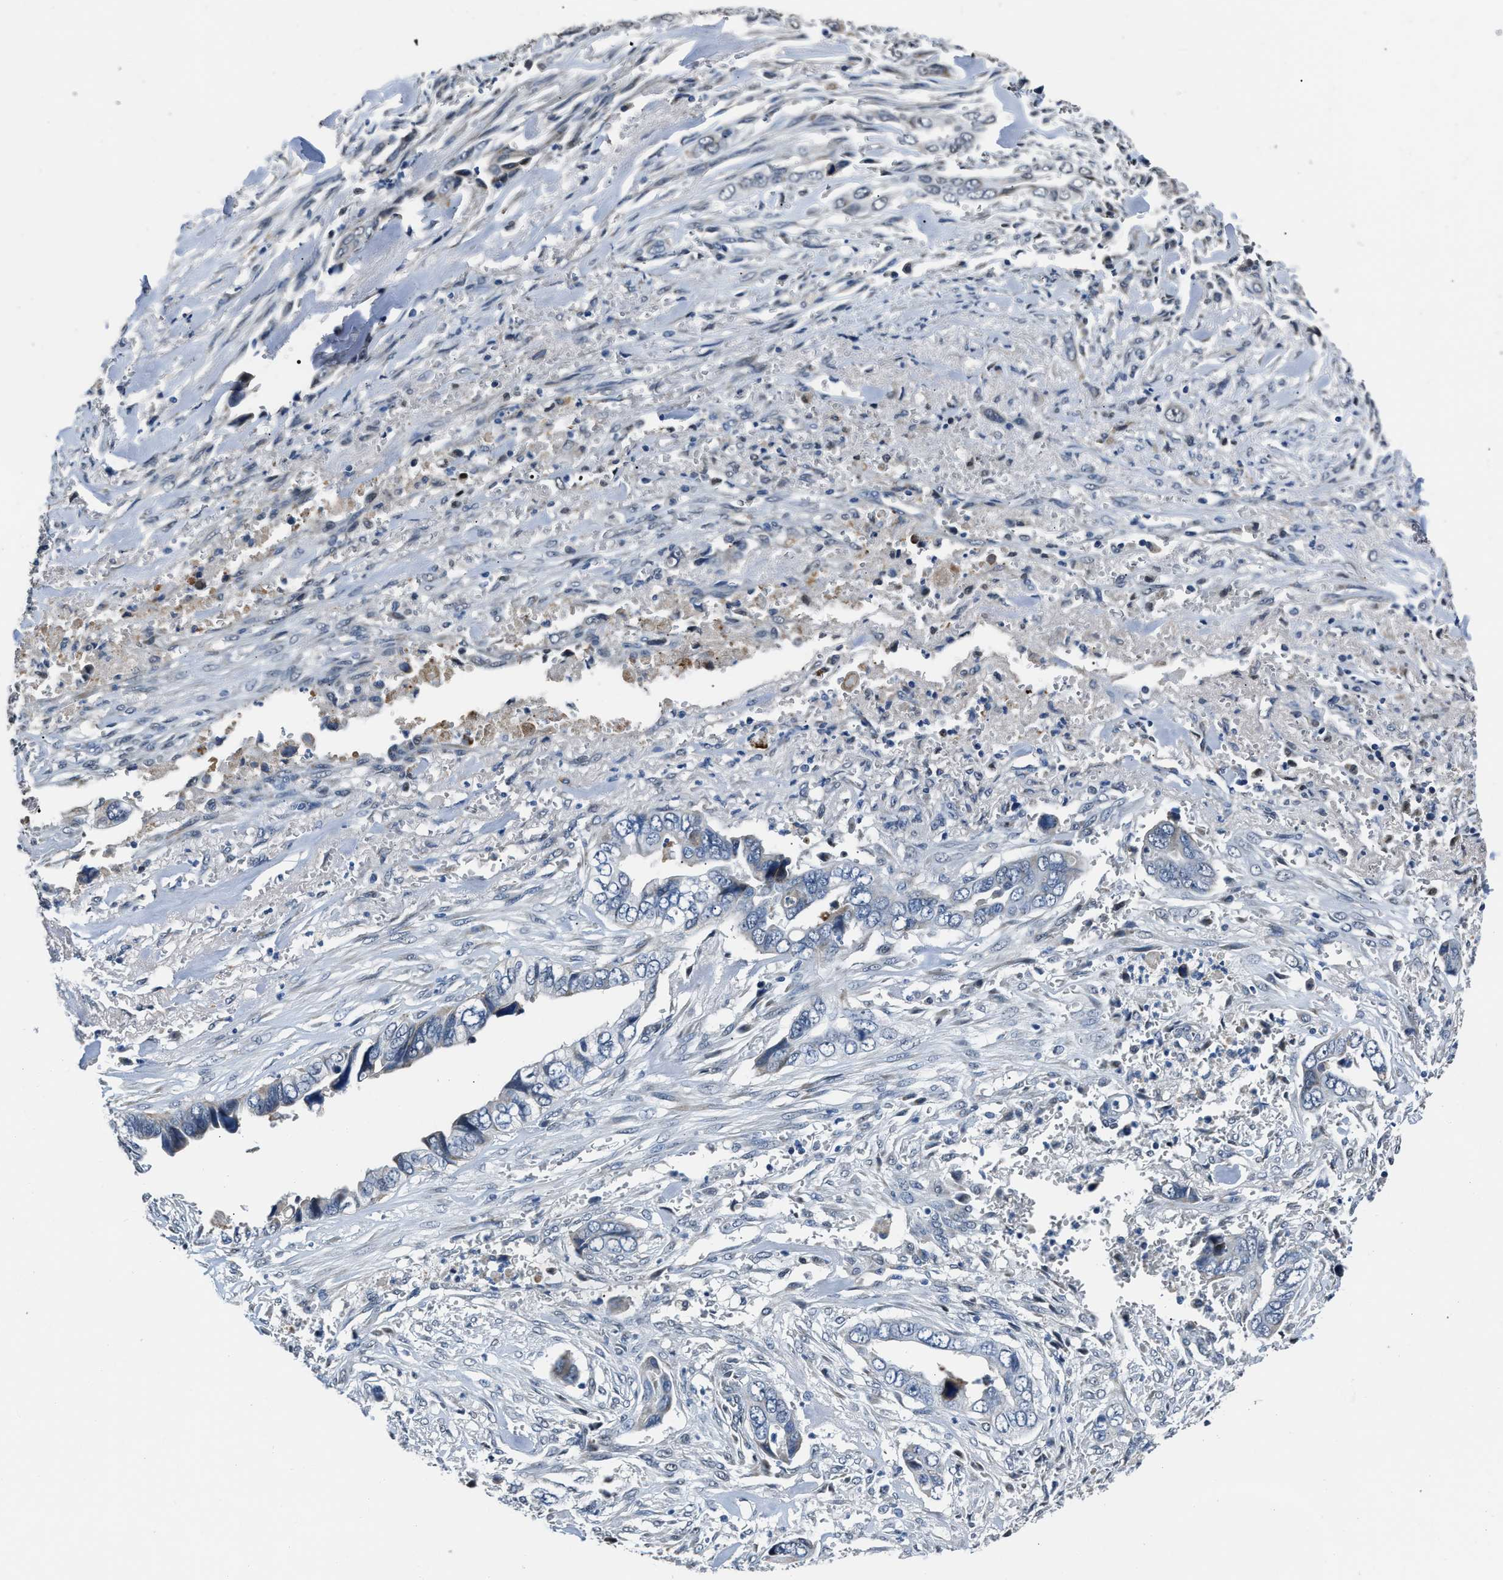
{"staining": {"intensity": "negative", "quantity": "none", "location": "none"}, "tissue": "liver cancer", "cell_type": "Tumor cells", "image_type": "cancer", "snomed": [{"axis": "morphology", "description": "Cholangiocarcinoma"}, {"axis": "topography", "description": "Liver"}], "caption": "This is a micrograph of IHC staining of liver cholangiocarcinoma, which shows no expression in tumor cells.", "gene": "NSUN5", "patient": {"sex": "female", "age": 79}}